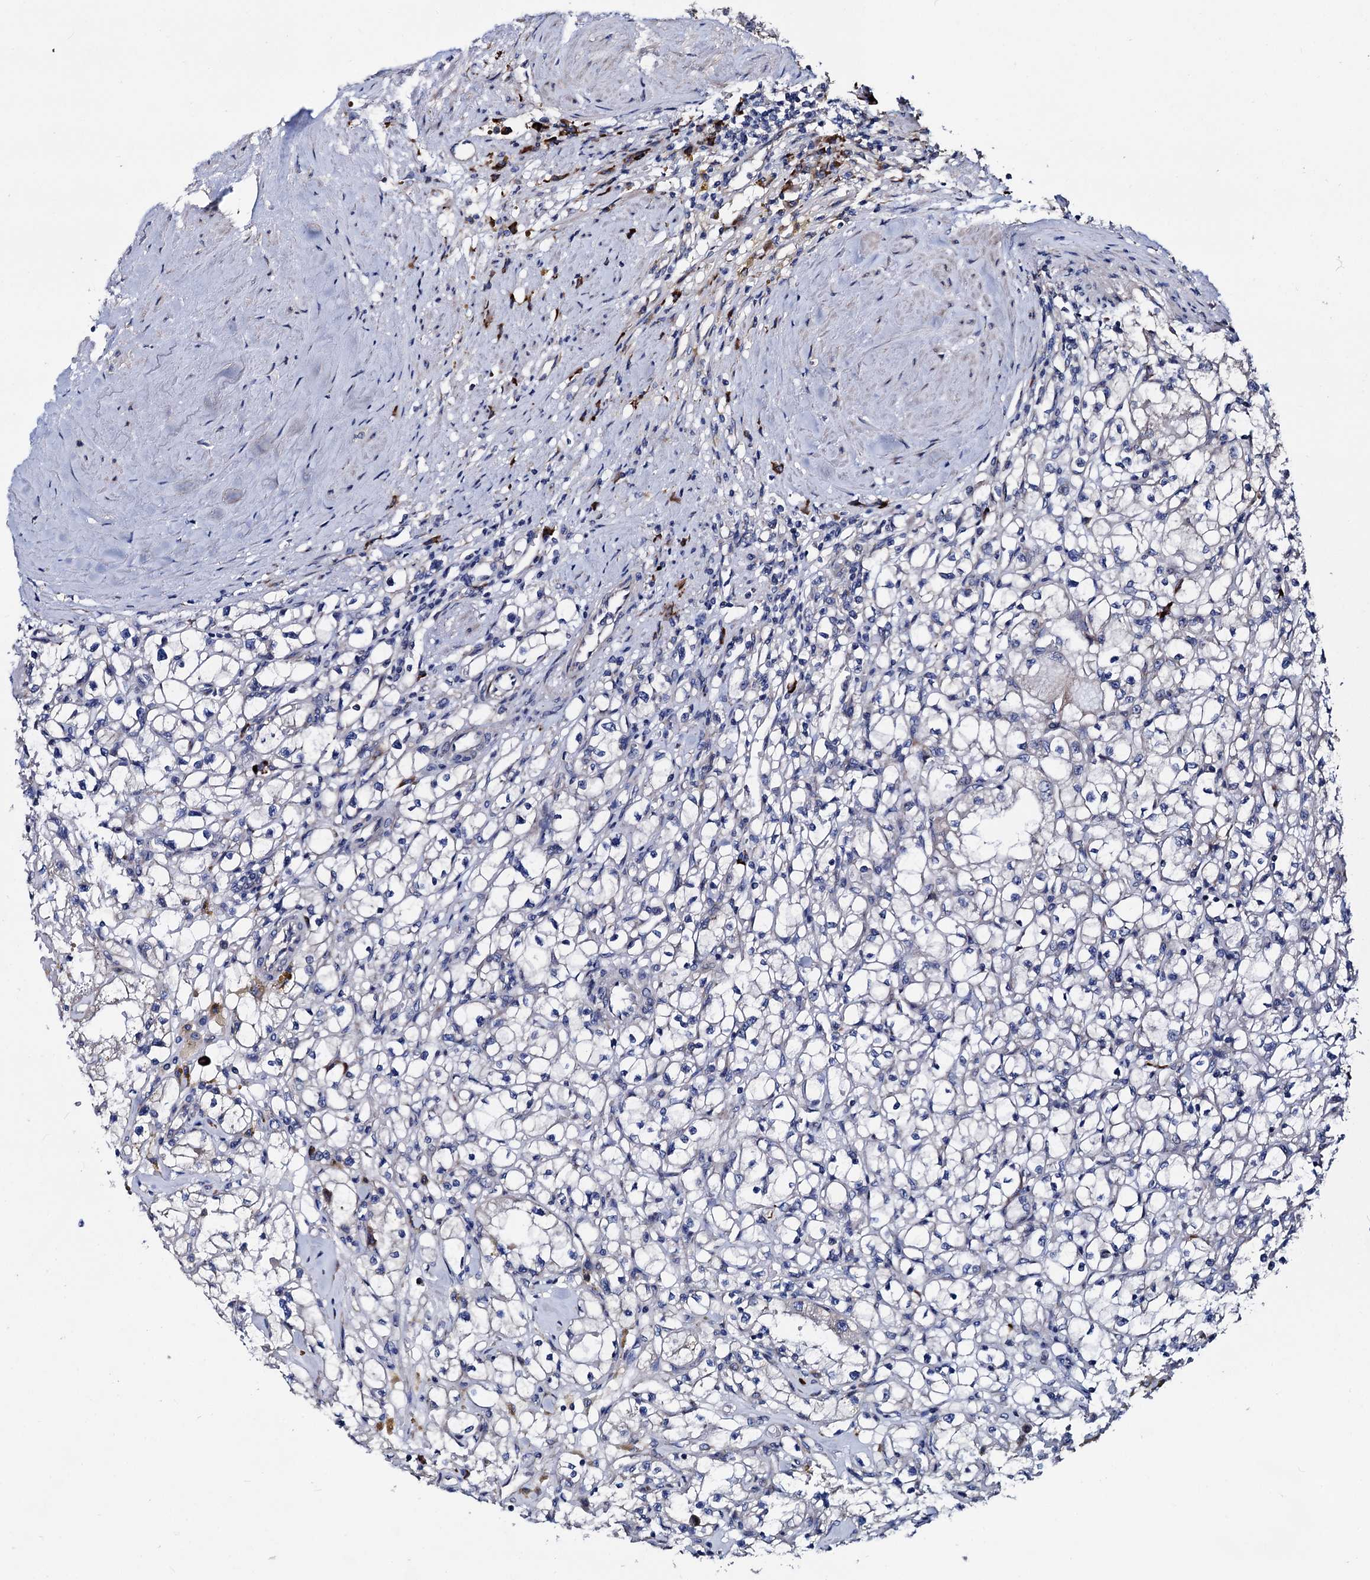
{"staining": {"intensity": "negative", "quantity": "none", "location": "none"}, "tissue": "renal cancer", "cell_type": "Tumor cells", "image_type": "cancer", "snomed": [{"axis": "morphology", "description": "Adenocarcinoma, NOS"}, {"axis": "topography", "description": "Kidney"}], "caption": "An IHC photomicrograph of renal cancer (adenocarcinoma) is shown. There is no staining in tumor cells of renal cancer (adenocarcinoma). Nuclei are stained in blue.", "gene": "AKAP11", "patient": {"sex": "male", "age": 56}}